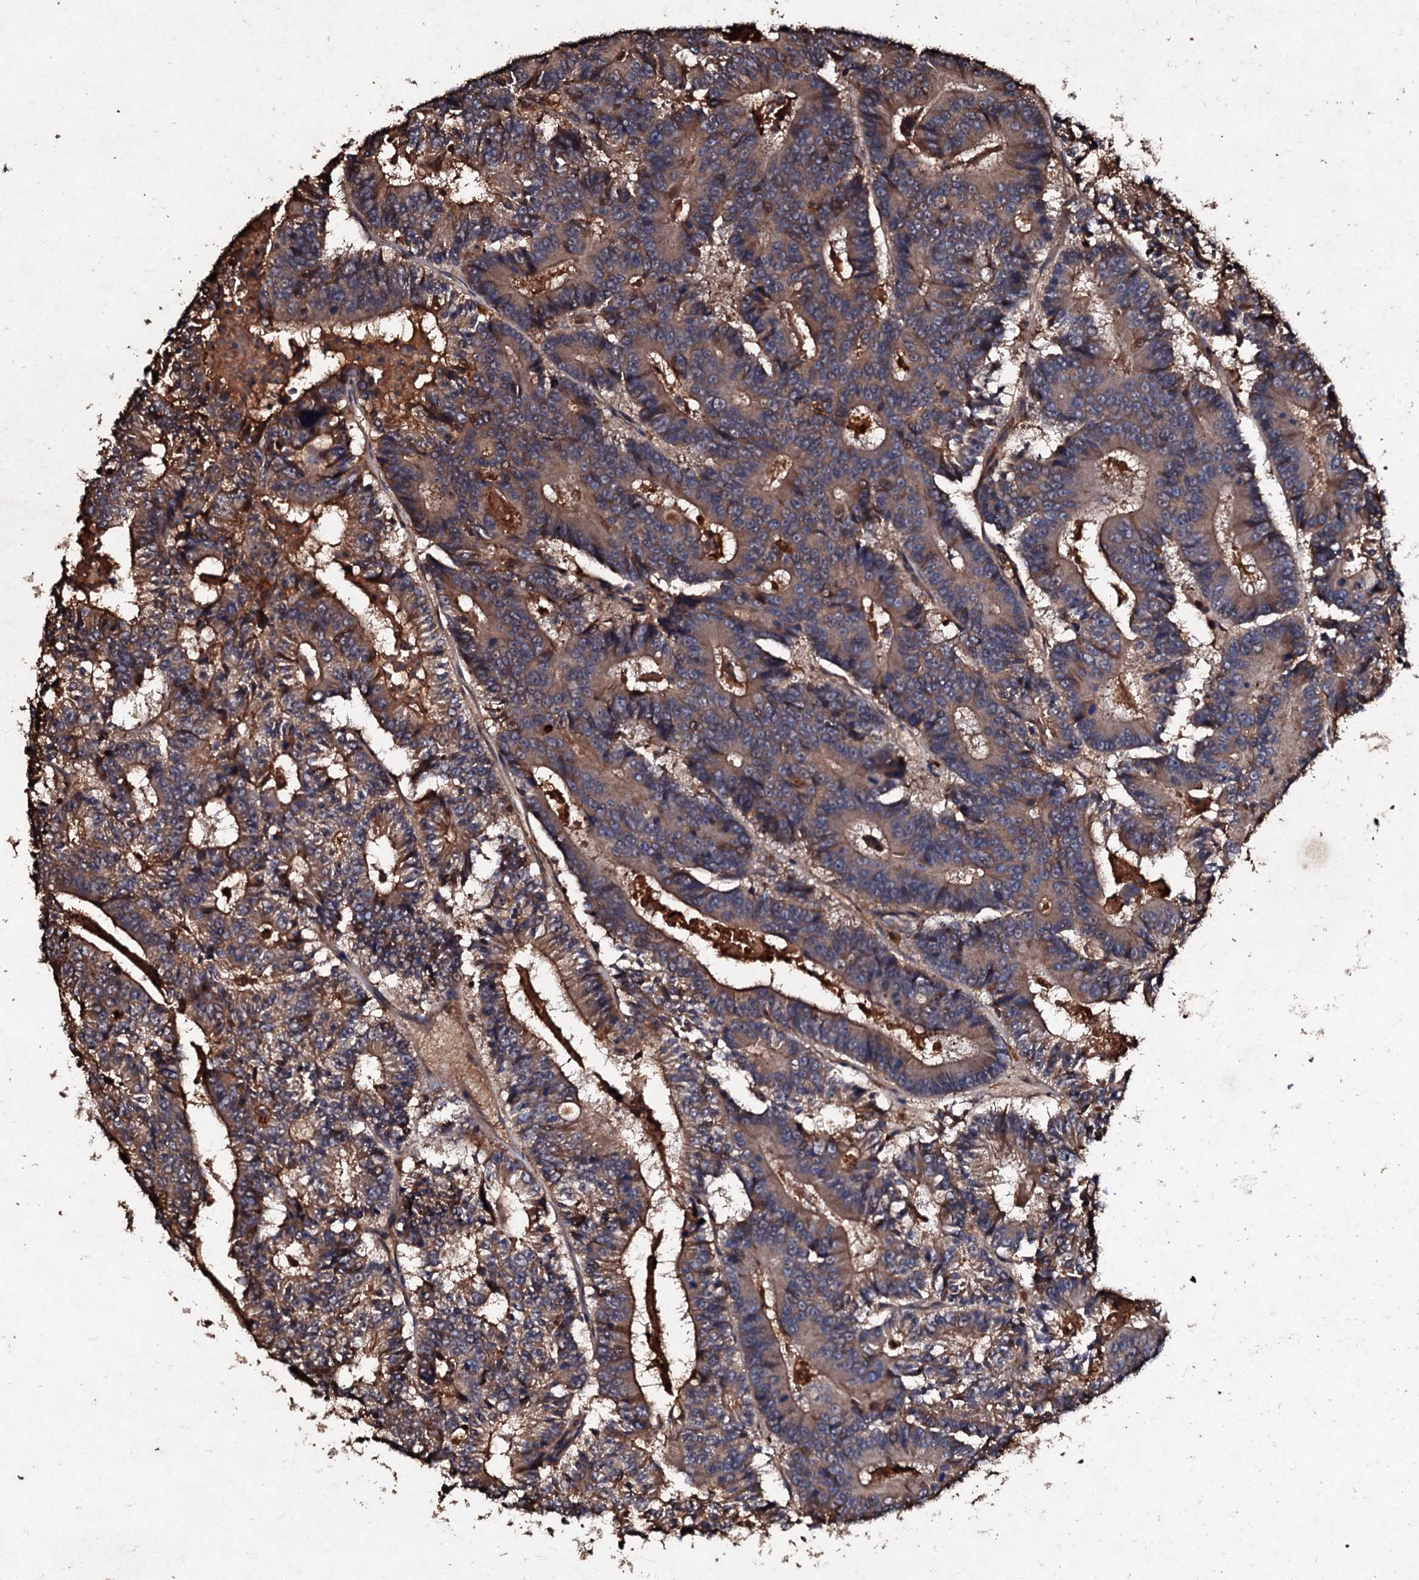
{"staining": {"intensity": "moderate", "quantity": ">75%", "location": "cytoplasmic/membranous"}, "tissue": "colorectal cancer", "cell_type": "Tumor cells", "image_type": "cancer", "snomed": [{"axis": "morphology", "description": "Adenocarcinoma, NOS"}, {"axis": "topography", "description": "Colon"}], "caption": "Brown immunohistochemical staining in human adenocarcinoma (colorectal) demonstrates moderate cytoplasmic/membranous positivity in about >75% of tumor cells.", "gene": "KERA", "patient": {"sex": "male", "age": 83}}